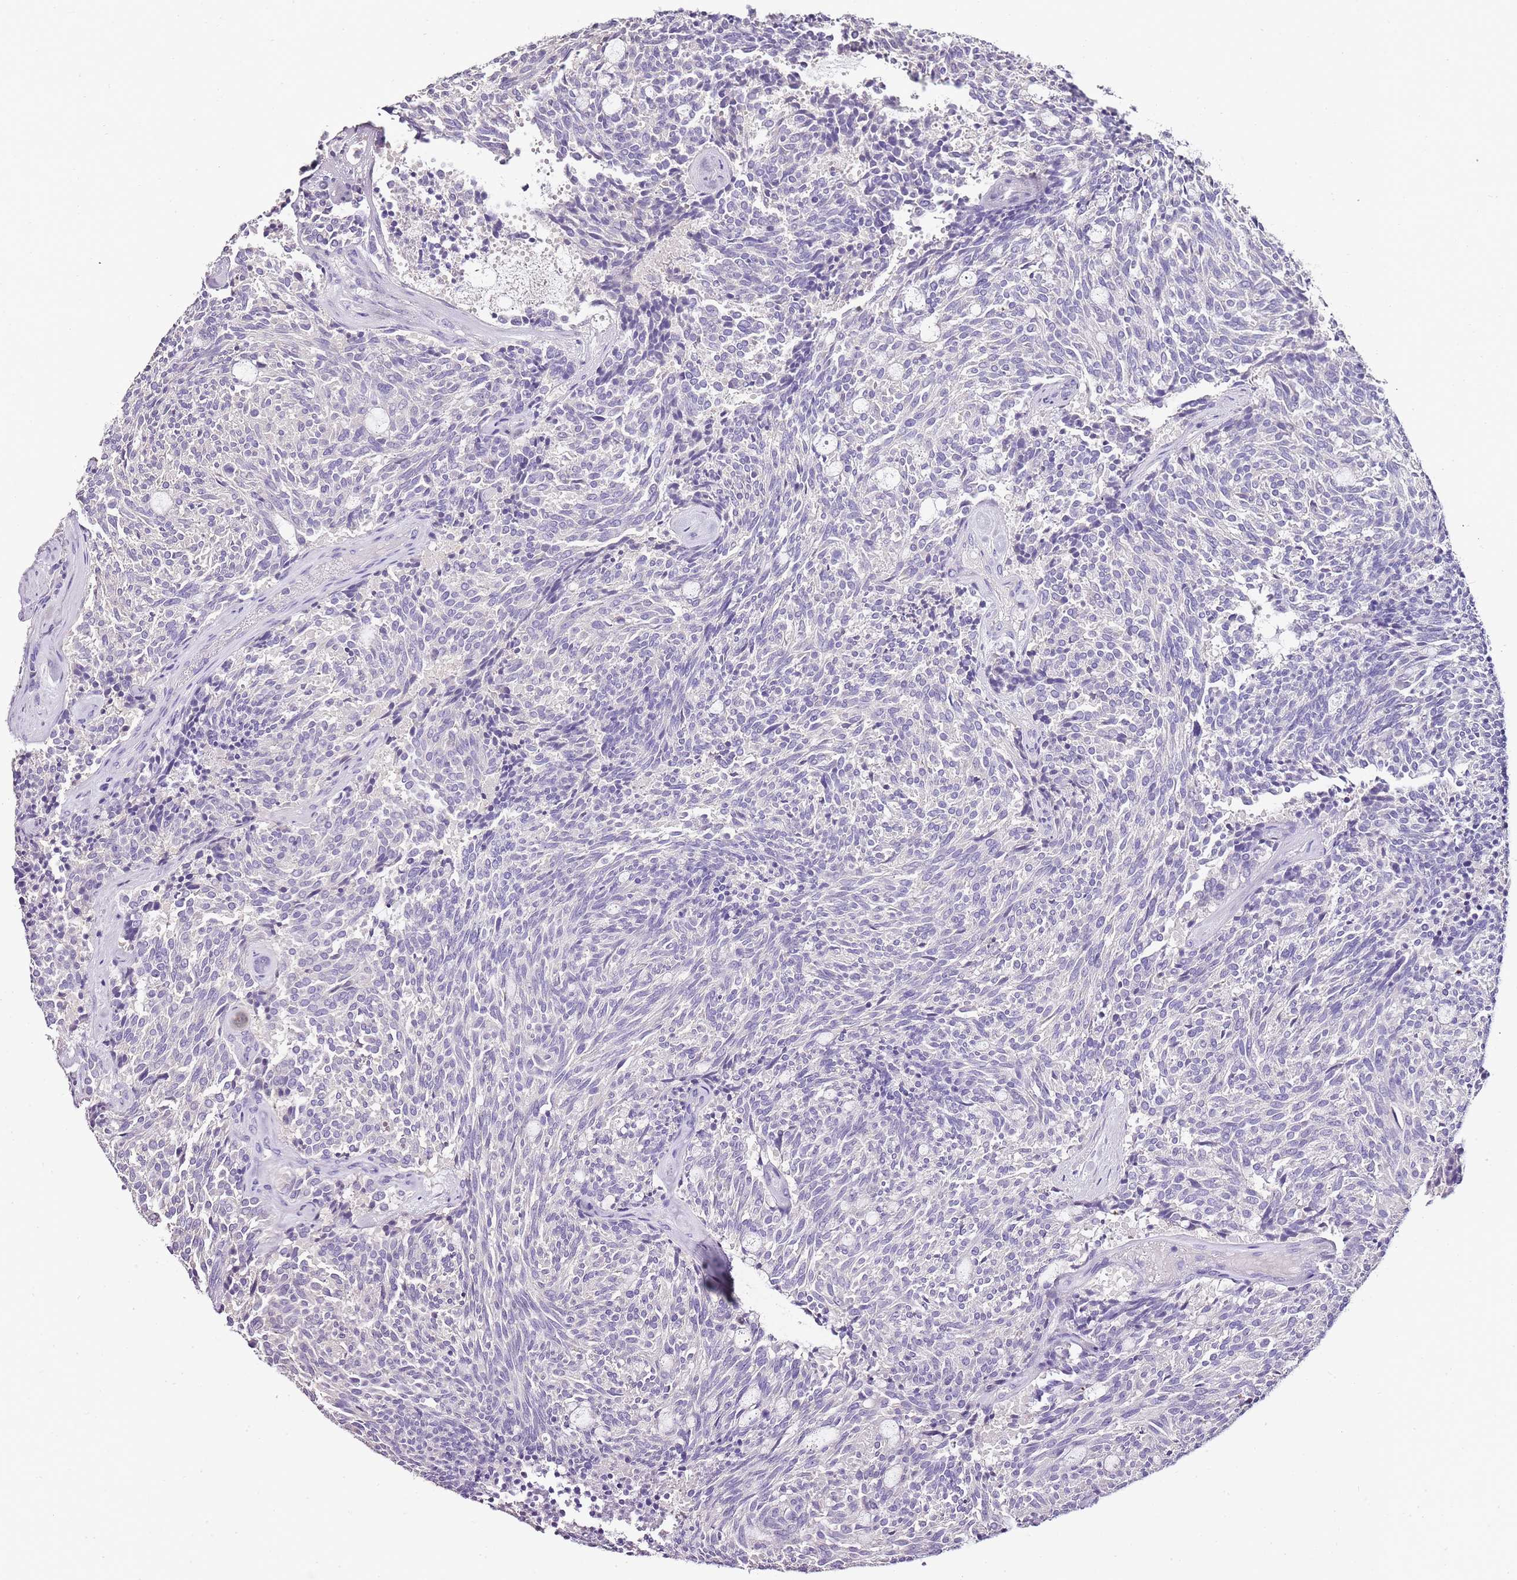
{"staining": {"intensity": "negative", "quantity": "none", "location": "none"}, "tissue": "carcinoid", "cell_type": "Tumor cells", "image_type": "cancer", "snomed": [{"axis": "morphology", "description": "Carcinoid, malignant, NOS"}, {"axis": "topography", "description": "Pancreas"}], "caption": "Tumor cells show no significant protein staining in carcinoid (malignant). (Brightfield microscopy of DAB immunohistochemistry at high magnification).", "gene": "ZBP1", "patient": {"sex": "female", "age": 54}}